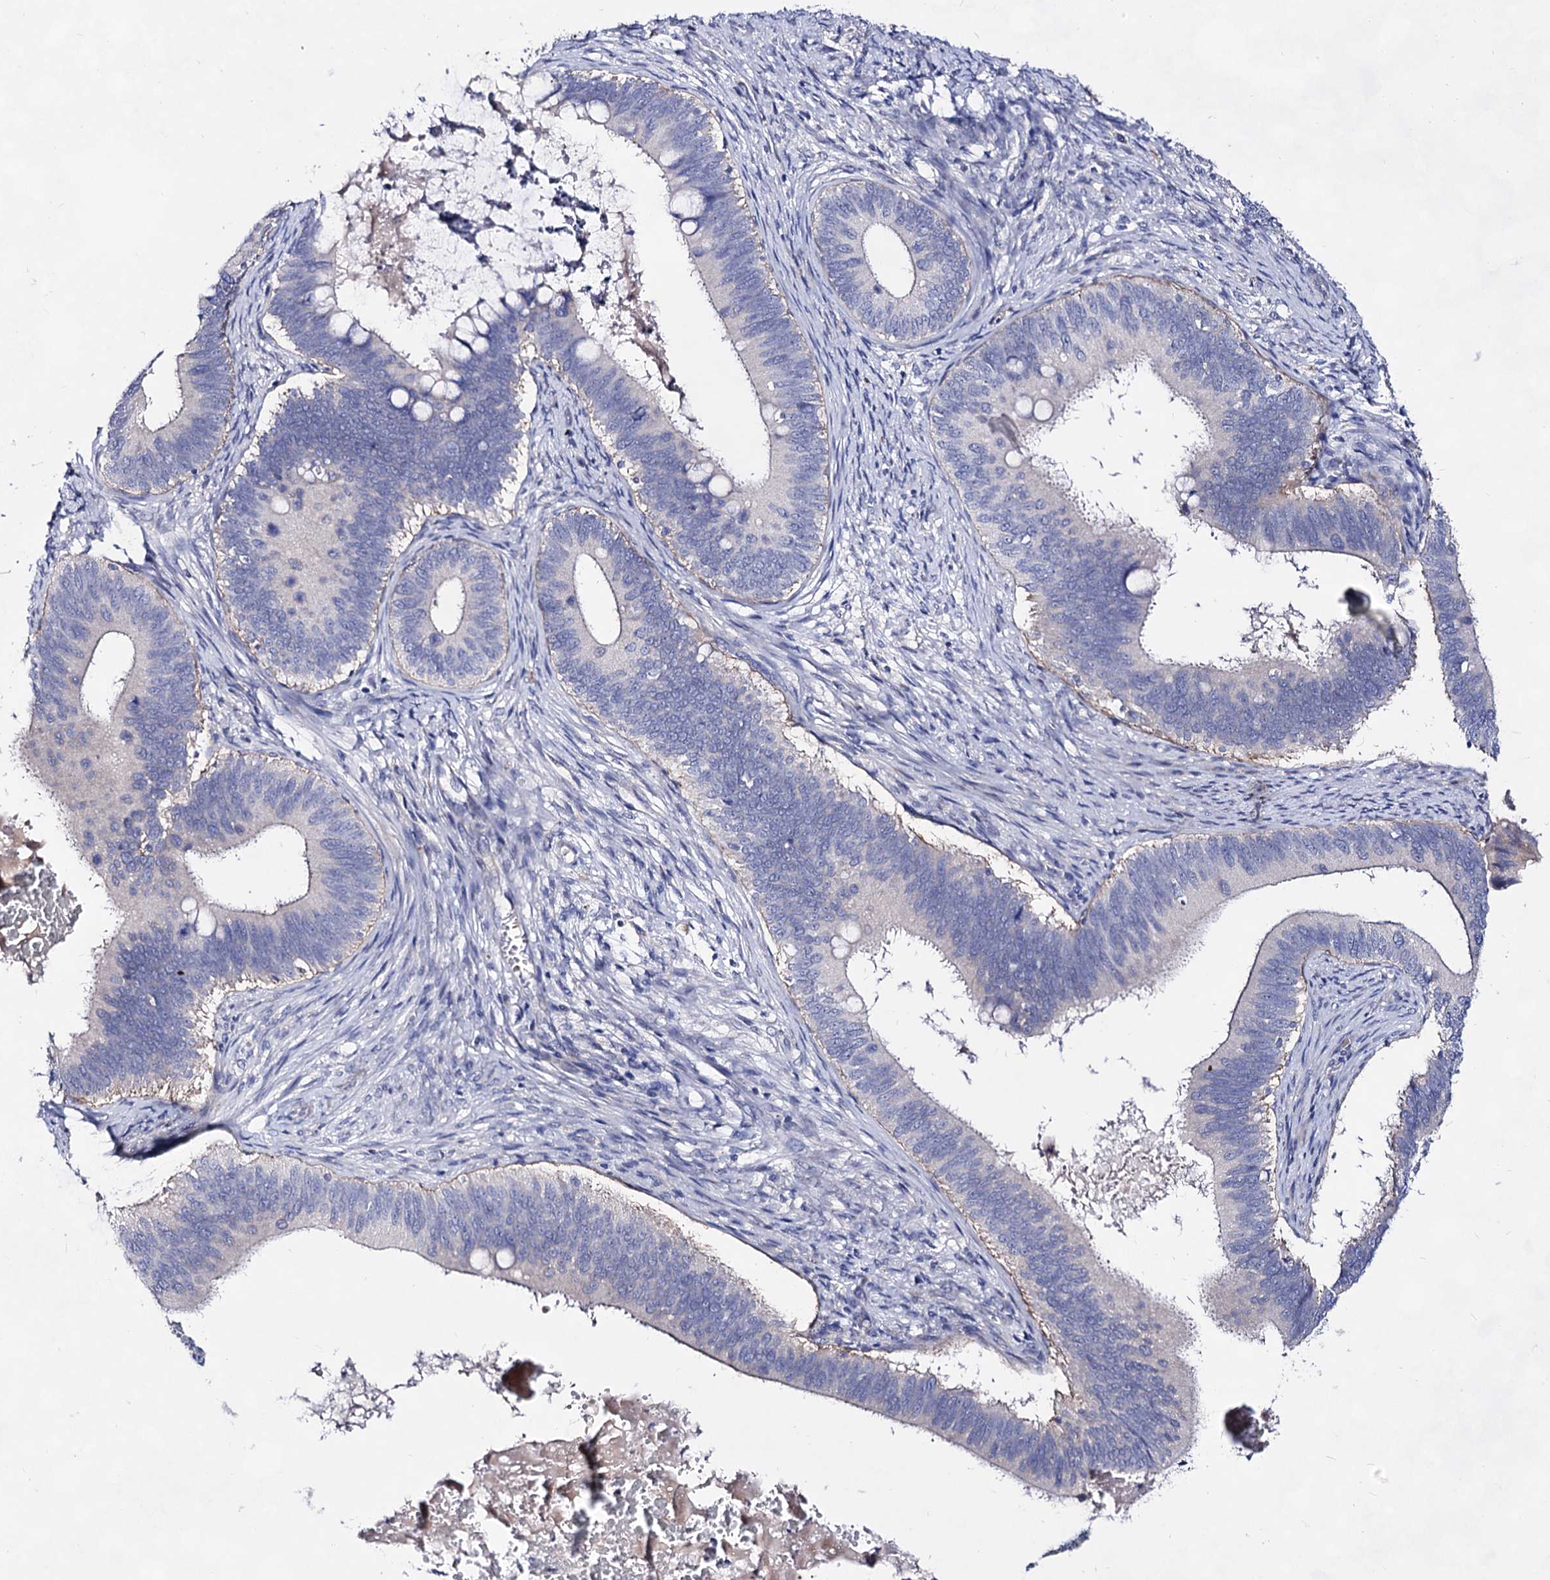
{"staining": {"intensity": "weak", "quantity": "<25%", "location": "cytoplasmic/membranous"}, "tissue": "cervical cancer", "cell_type": "Tumor cells", "image_type": "cancer", "snomed": [{"axis": "morphology", "description": "Adenocarcinoma, NOS"}, {"axis": "topography", "description": "Cervix"}], "caption": "A photomicrograph of human cervical cancer (adenocarcinoma) is negative for staining in tumor cells. (Brightfield microscopy of DAB (3,3'-diaminobenzidine) immunohistochemistry (IHC) at high magnification).", "gene": "PLIN1", "patient": {"sex": "female", "age": 42}}